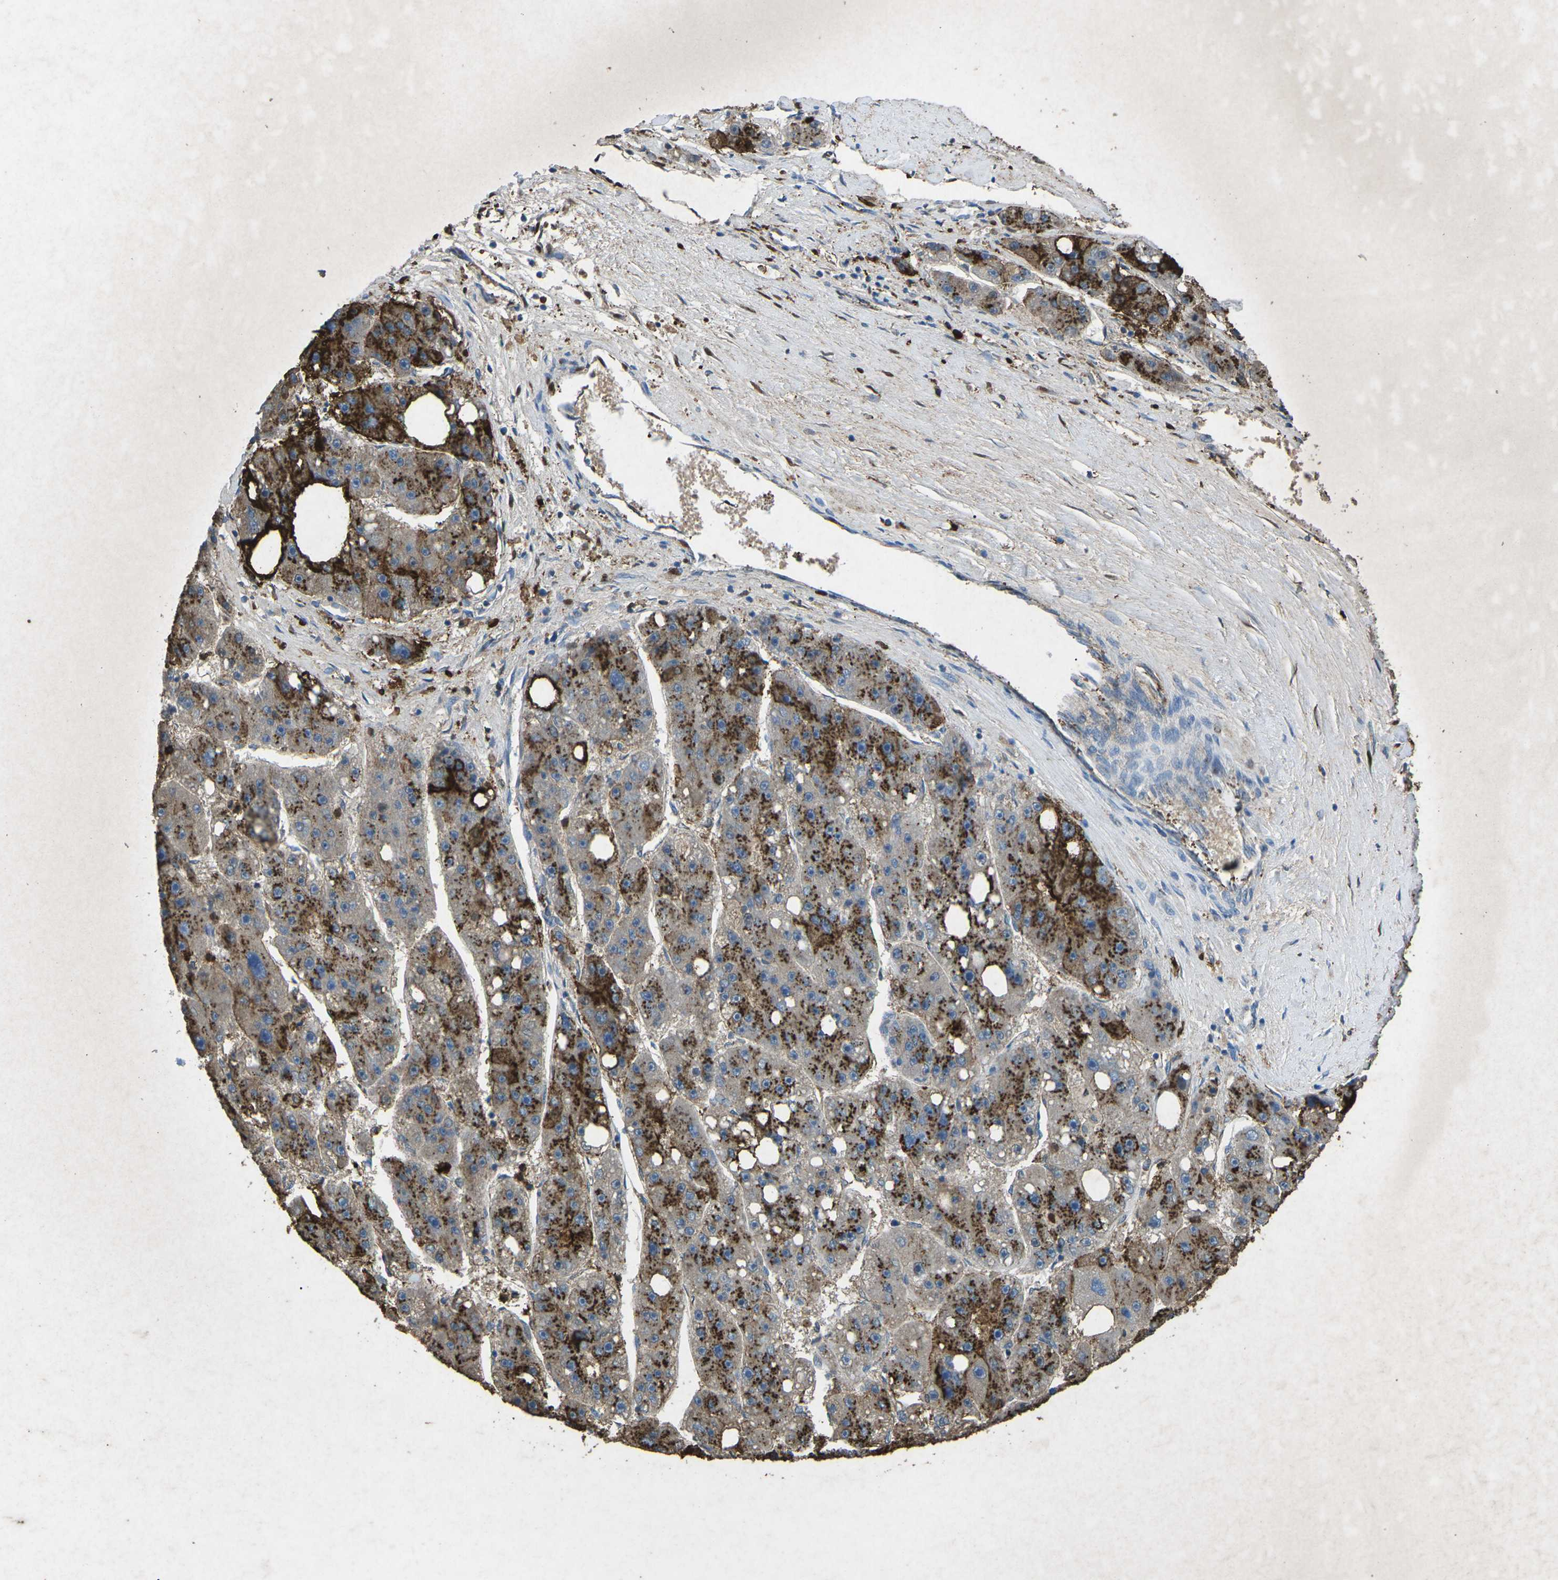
{"staining": {"intensity": "strong", "quantity": "25%-75%", "location": "cytoplasmic/membranous"}, "tissue": "liver cancer", "cell_type": "Tumor cells", "image_type": "cancer", "snomed": [{"axis": "morphology", "description": "Carcinoma, Hepatocellular, NOS"}, {"axis": "topography", "description": "Liver"}], "caption": "Approximately 25%-75% of tumor cells in human liver cancer show strong cytoplasmic/membranous protein positivity as visualized by brown immunohistochemical staining.", "gene": "CTAGE1", "patient": {"sex": "female", "age": 61}}